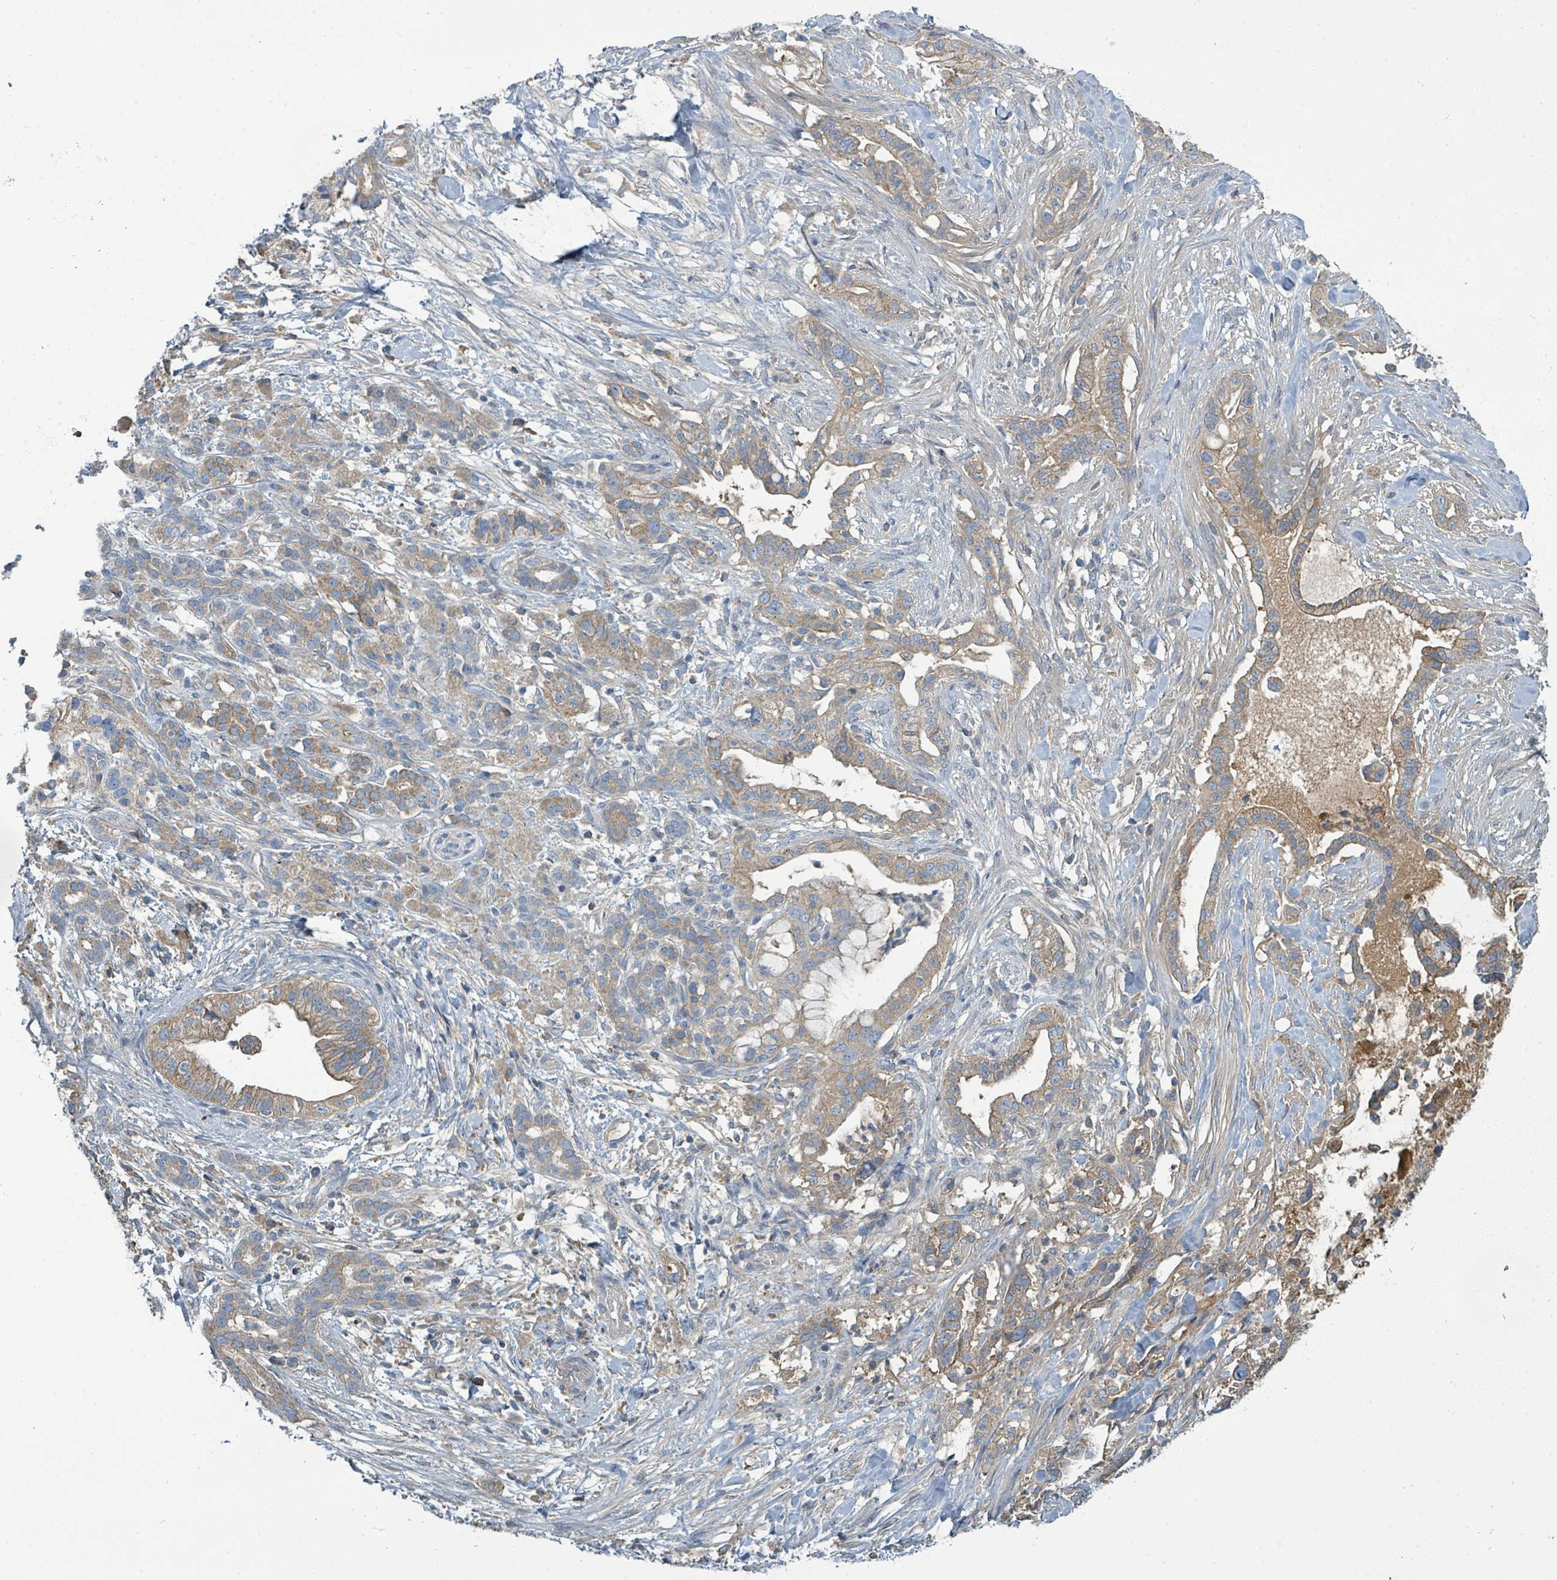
{"staining": {"intensity": "weak", "quantity": "25%-75%", "location": "cytoplasmic/membranous"}, "tissue": "pancreatic cancer", "cell_type": "Tumor cells", "image_type": "cancer", "snomed": [{"axis": "morphology", "description": "Adenocarcinoma, NOS"}, {"axis": "topography", "description": "Pancreas"}], "caption": "Weak cytoplasmic/membranous staining is seen in about 25%-75% of tumor cells in adenocarcinoma (pancreatic). Using DAB (3,3'-diaminobenzidine) (brown) and hematoxylin (blue) stains, captured at high magnification using brightfield microscopy.", "gene": "SLC25A23", "patient": {"sex": "male", "age": 44}}